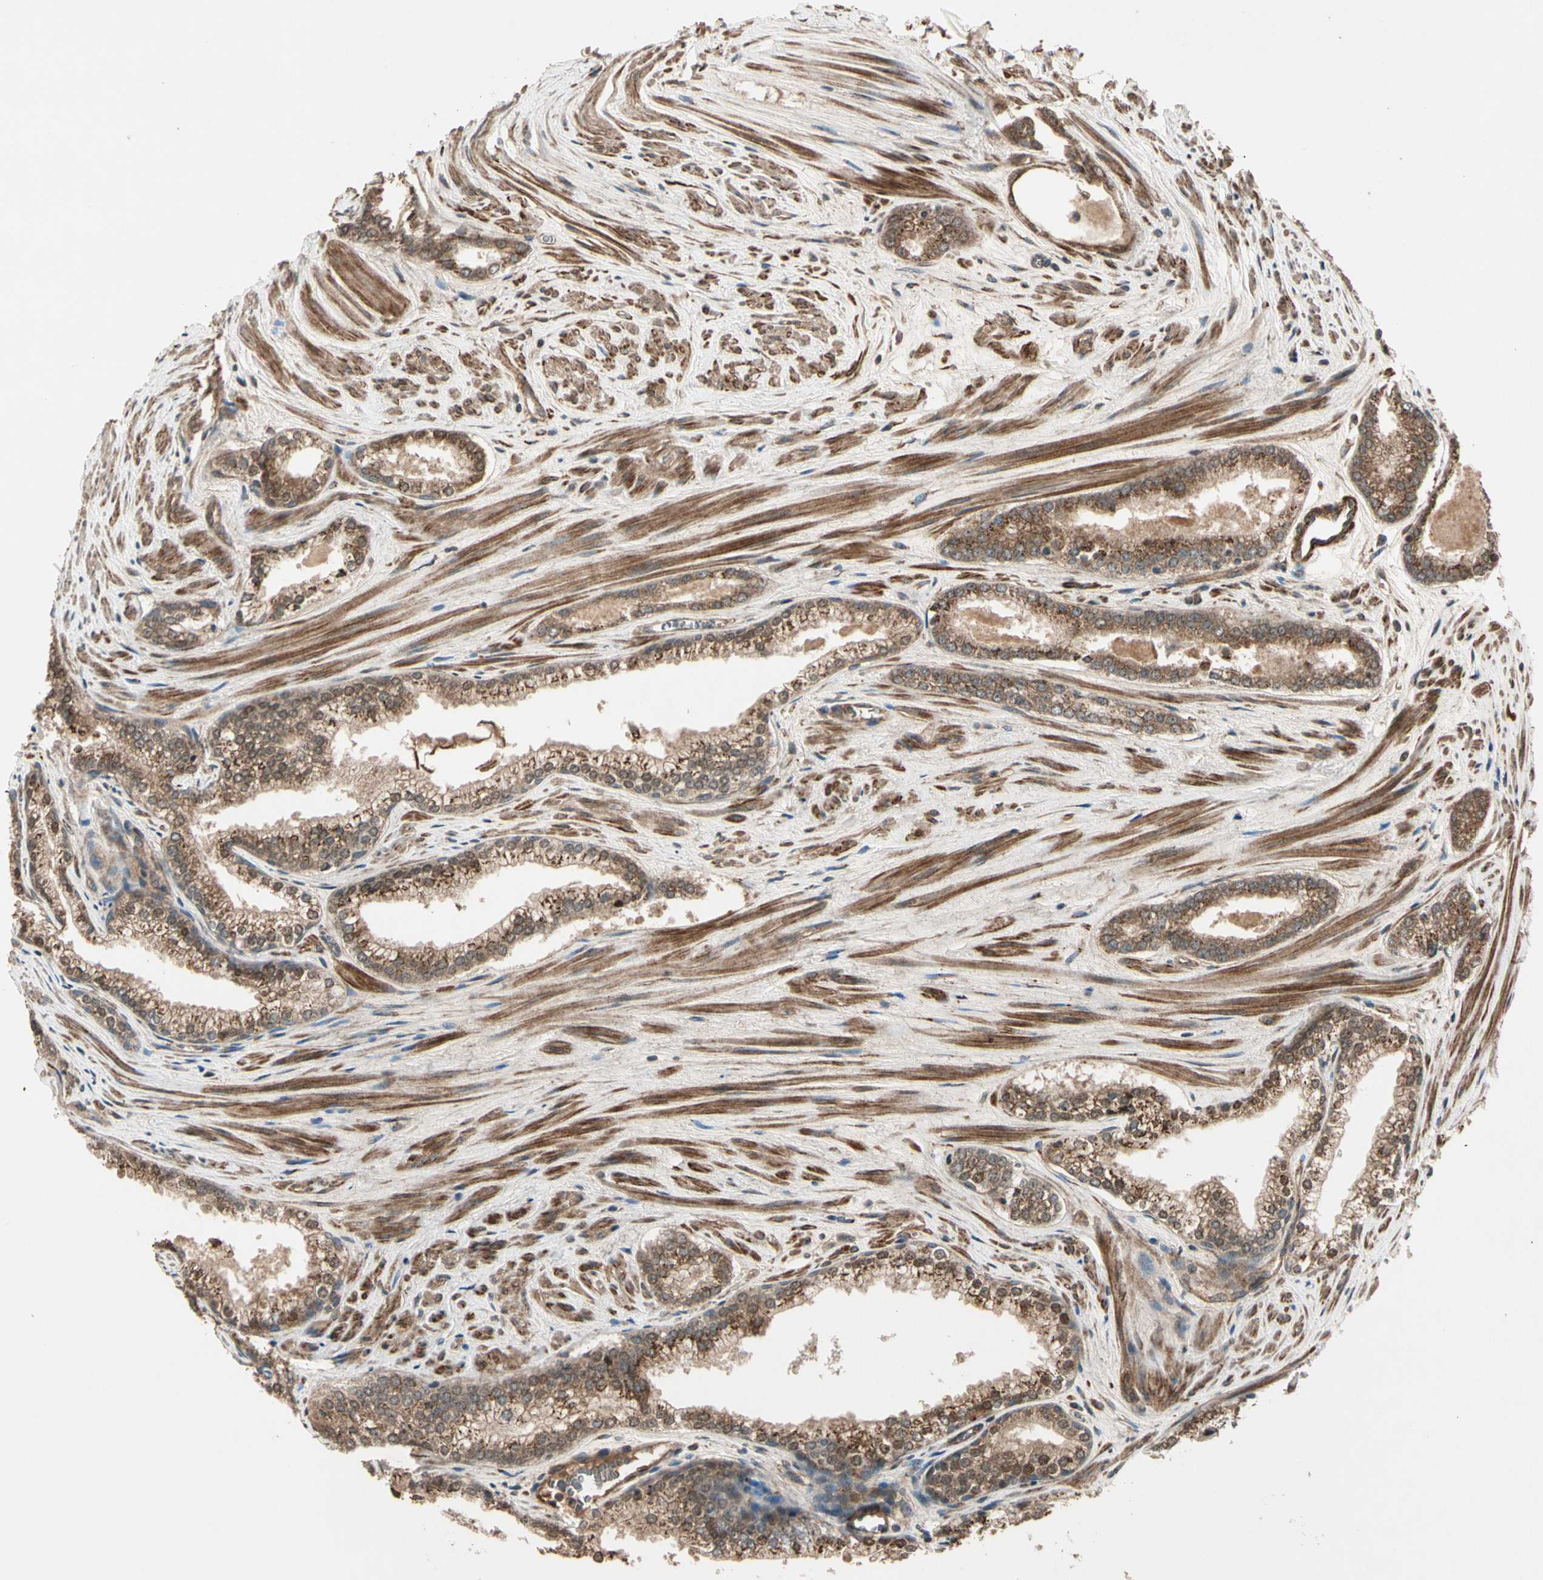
{"staining": {"intensity": "strong", "quantity": ">75%", "location": "cytoplasmic/membranous"}, "tissue": "prostate cancer", "cell_type": "Tumor cells", "image_type": "cancer", "snomed": [{"axis": "morphology", "description": "Adenocarcinoma, Low grade"}, {"axis": "topography", "description": "Prostate"}], "caption": "A brown stain labels strong cytoplasmic/membranous staining of a protein in human low-grade adenocarcinoma (prostate) tumor cells.", "gene": "GCK", "patient": {"sex": "male", "age": 60}}